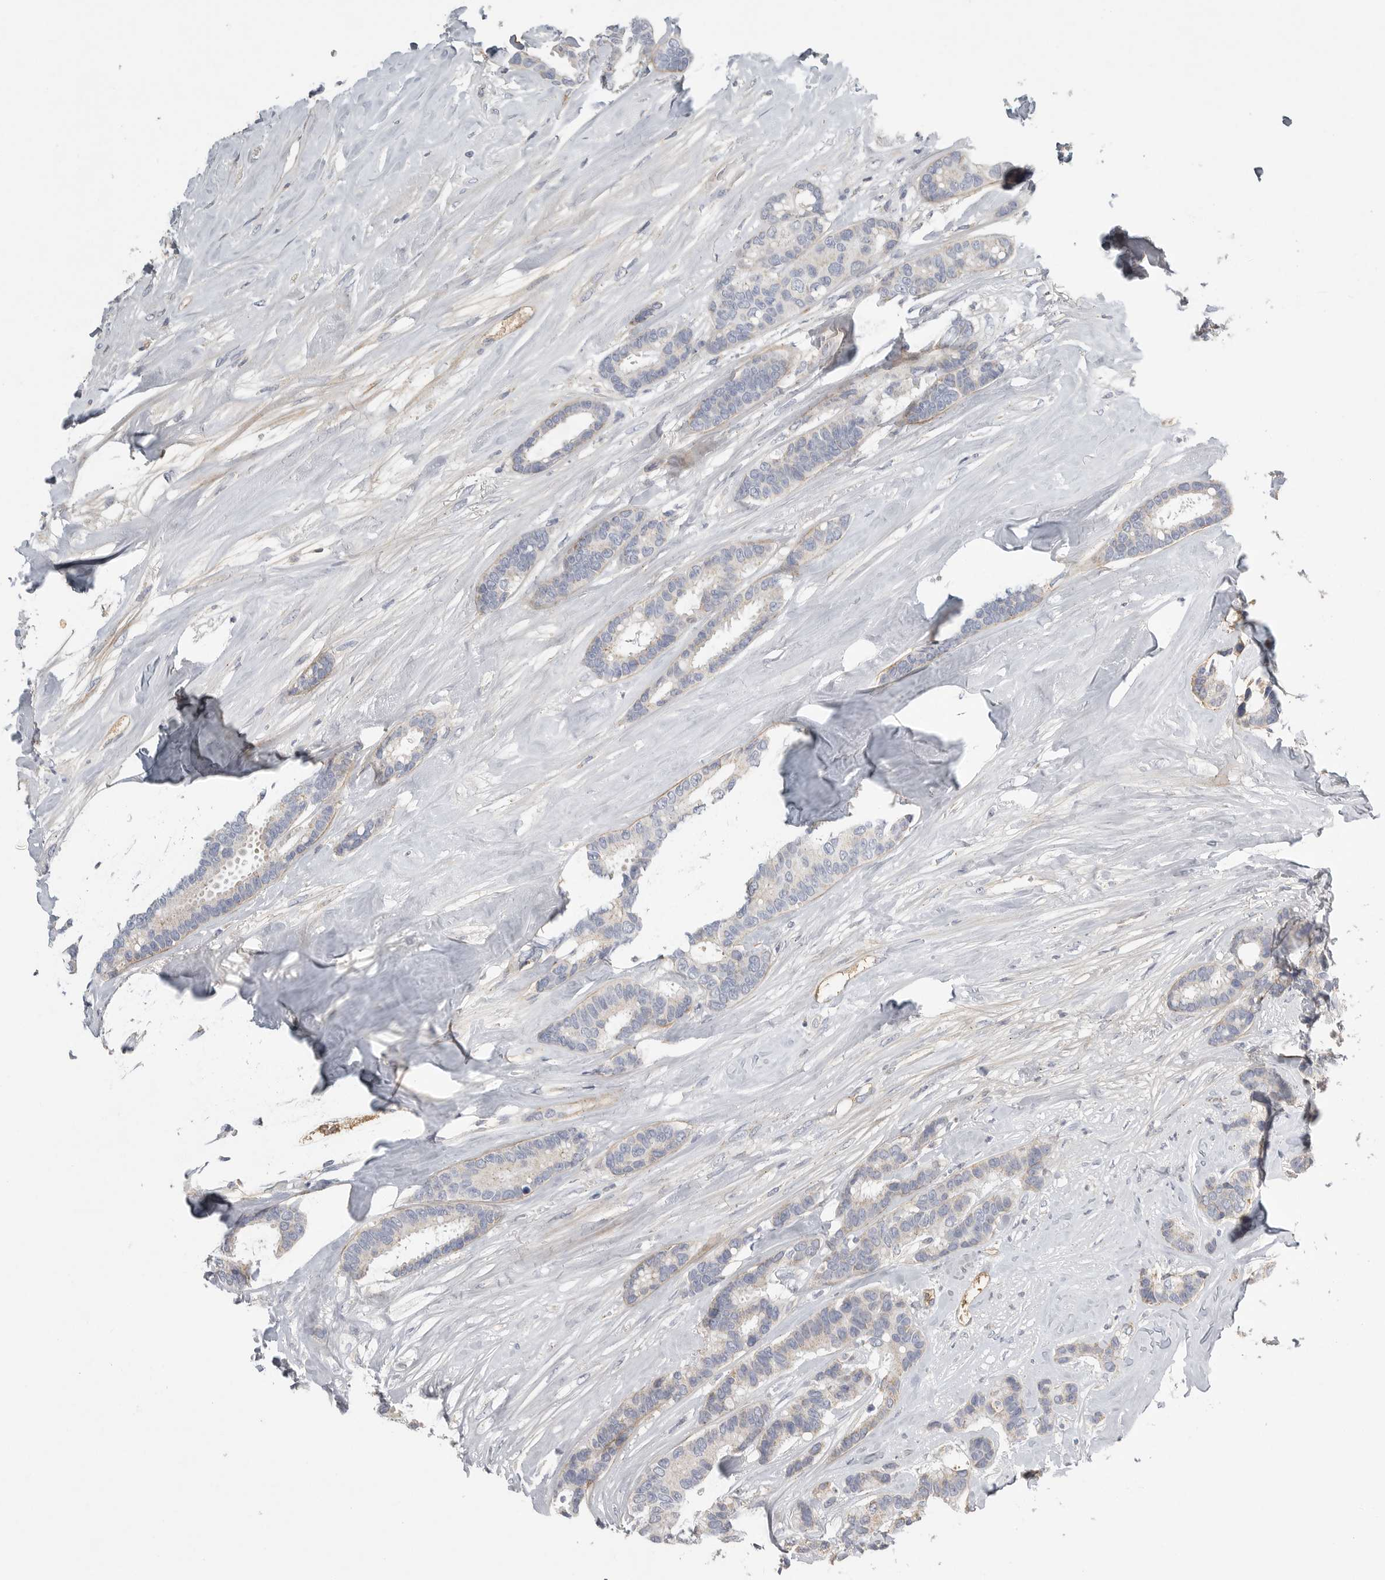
{"staining": {"intensity": "negative", "quantity": "none", "location": "none"}, "tissue": "breast cancer", "cell_type": "Tumor cells", "image_type": "cancer", "snomed": [{"axis": "morphology", "description": "Duct carcinoma"}, {"axis": "topography", "description": "Breast"}], "caption": "High magnification brightfield microscopy of infiltrating ductal carcinoma (breast) stained with DAB (brown) and counterstained with hematoxylin (blue): tumor cells show no significant staining.", "gene": "SDC3", "patient": {"sex": "female", "age": 87}}